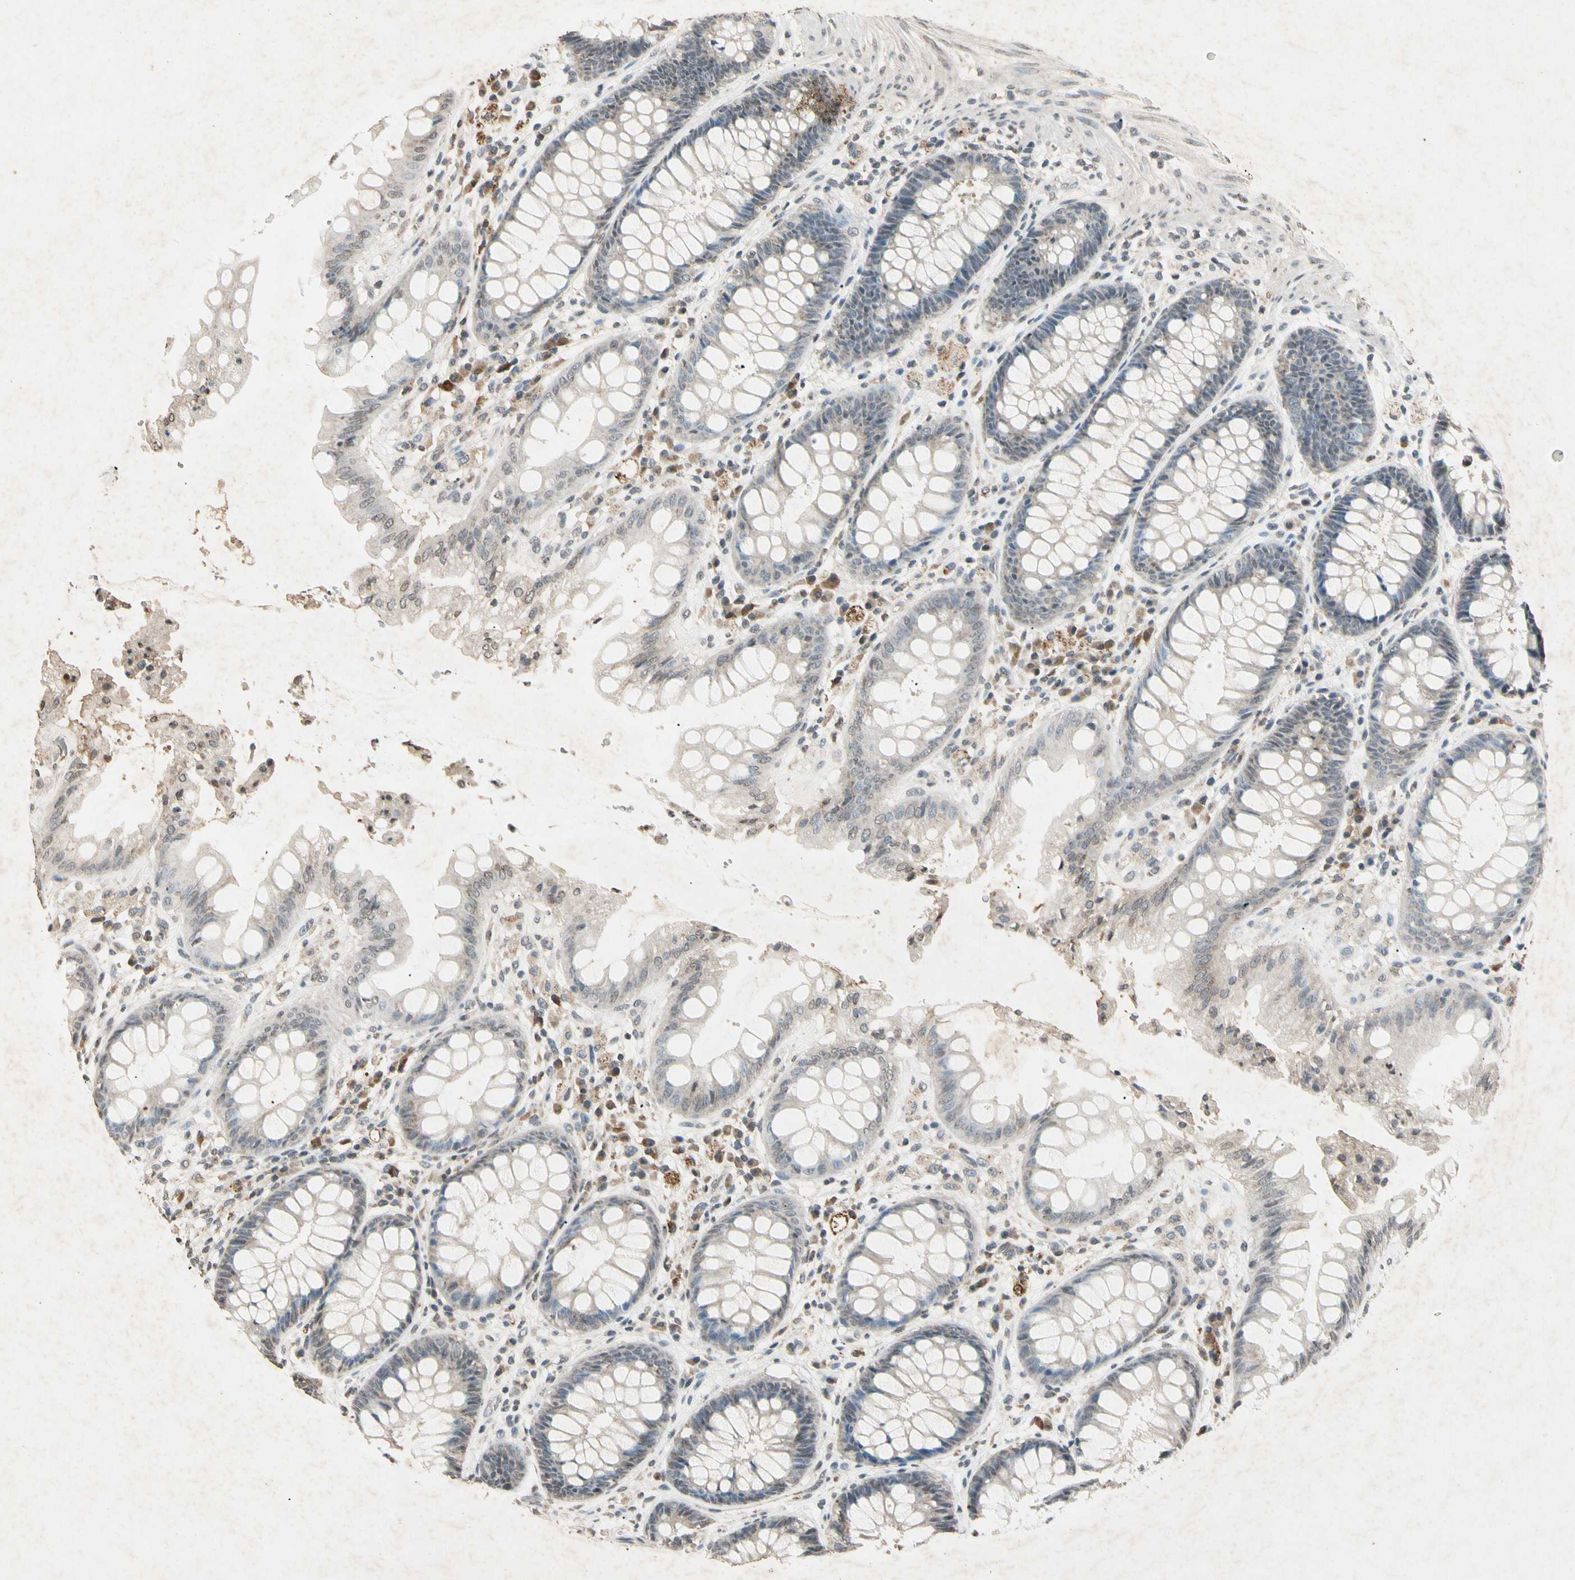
{"staining": {"intensity": "negative", "quantity": "none", "location": "none"}, "tissue": "rectum", "cell_type": "Glandular cells", "image_type": "normal", "snomed": [{"axis": "morphology", "description": "Normal tissue, NOS"}, {"axis": "topography", "description": "Rectum"}], "caption": "The micrograph reveals no staining of glandular cells in unremarkable rectum. (Brightfield microscopy of DAB immunohistochemistry at high magnification).", "gene": "CP", "patient": {"sex": "female", "age": 46}}